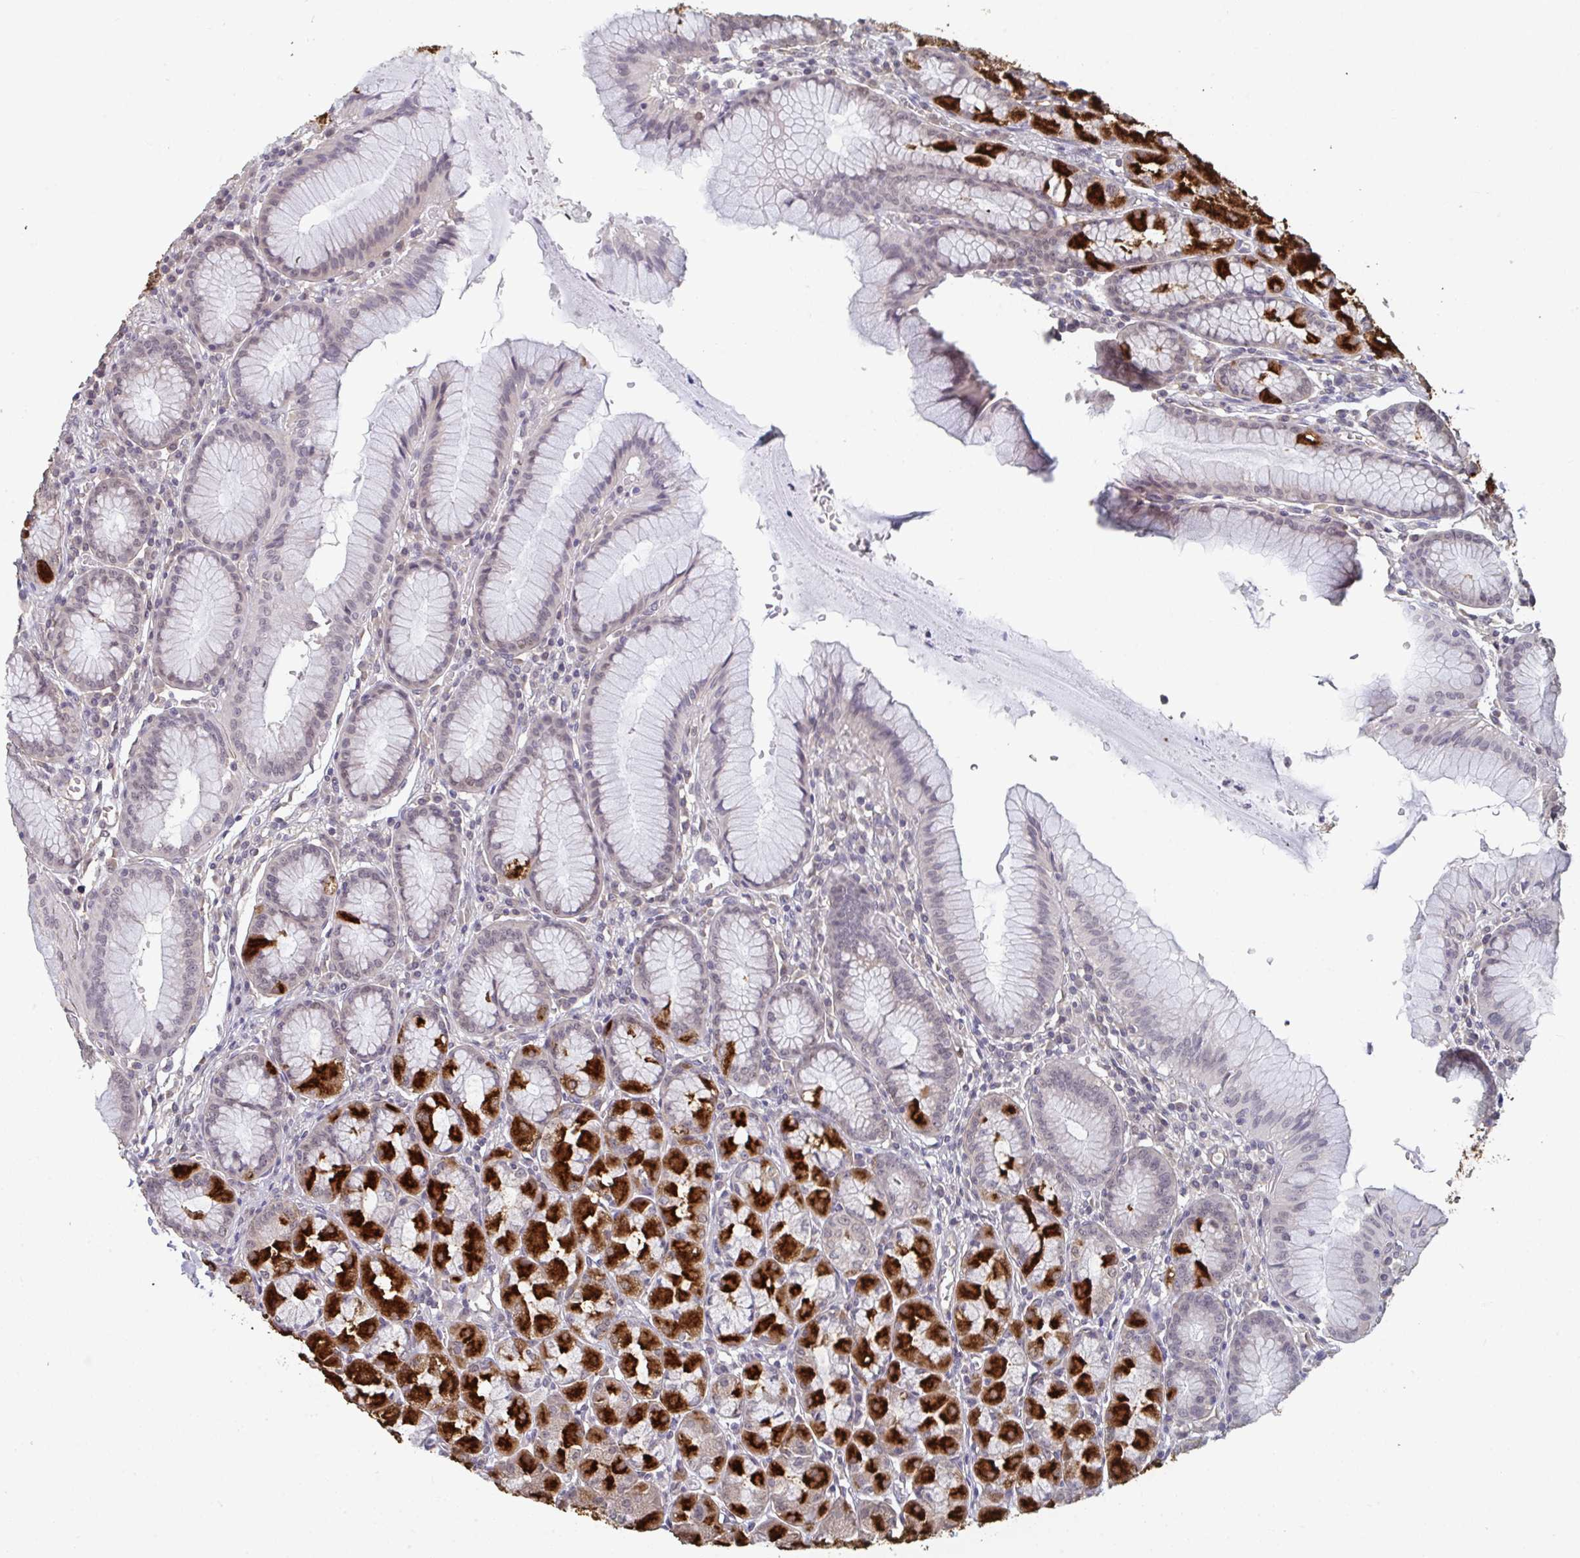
{"staining": {"intensity": "strong", "quantity": "25%-75%", "location": "cytoplasmic/membranous"}, "tissue": "stomach", "cell_type": "Glandular cells", "image_type": "normal", "snomed": [{"axis": "morphology", "description": "Normal tissue, NOS"}, {"axis": "topography", "description": "Stomach"}], "caption": "Immunohistochemical staining of normal human stomach demonstrates high levels of strong cytoplasmic/membranous staining in approximately 25%-75% of glandular cells. Ihc stains the protein of interest in brown and the nuclei are stained blue.", "gene": "LIX1", "patient": {"sex": "male", "age": 55}}